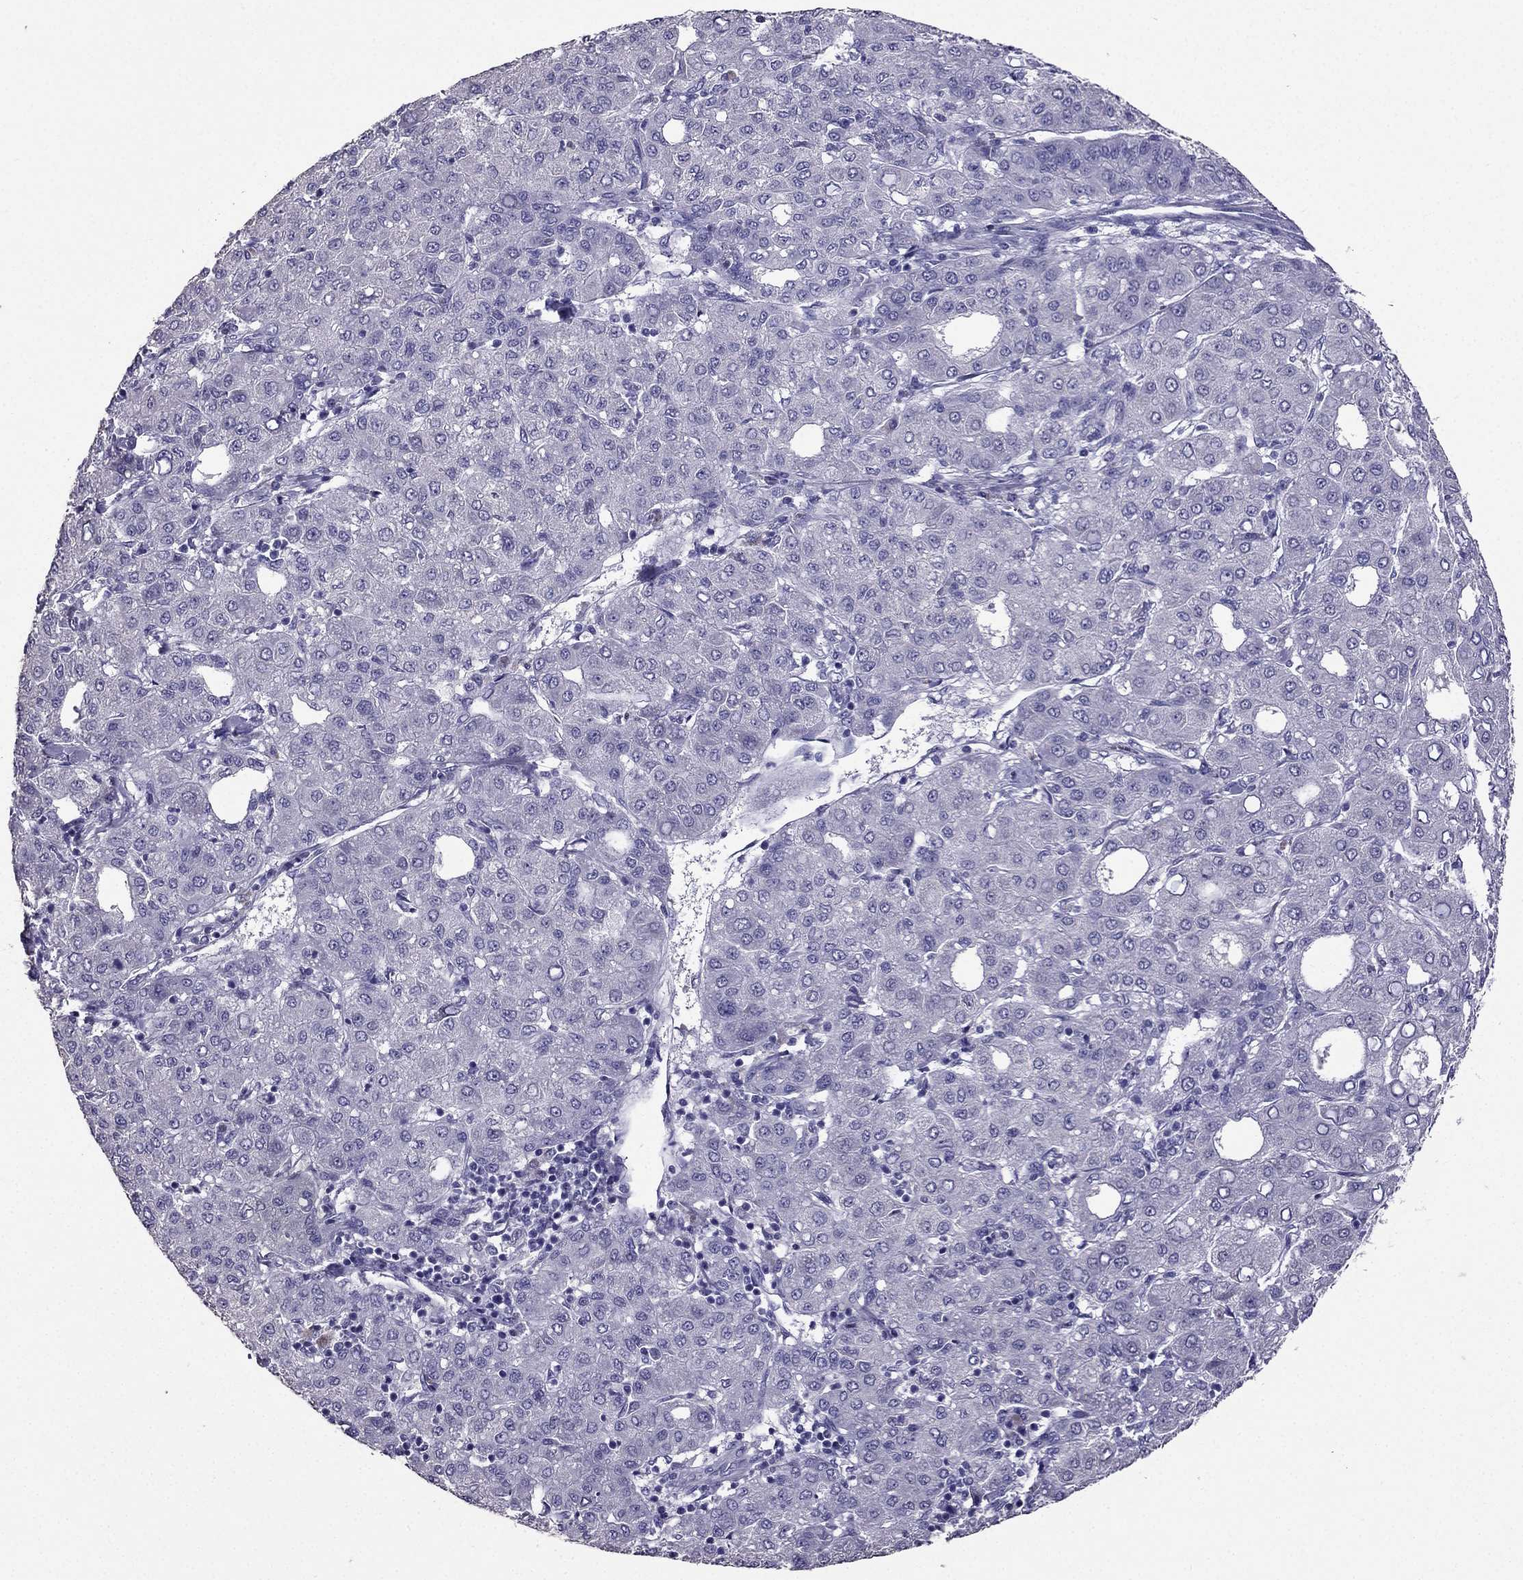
{"staining": {"intensity": "negative", "quantity": "none", "location": "none"}, "tissue": "liver cancer", "cell_type": "Tumor cells", "image_type": "cancer", "snomed": [{"axis": "morphology", "description": "Carcinoma, Hepatocellular, NOS"}, {"axis": "topography", "description": "Liver"}], "caption": "Immunohistochemical staining of human liver hepatocellular carcinoma shows no significant staining in tumor cells.", "gene": "ARID3A", "patient": {"sex": "male", "age": 65}}